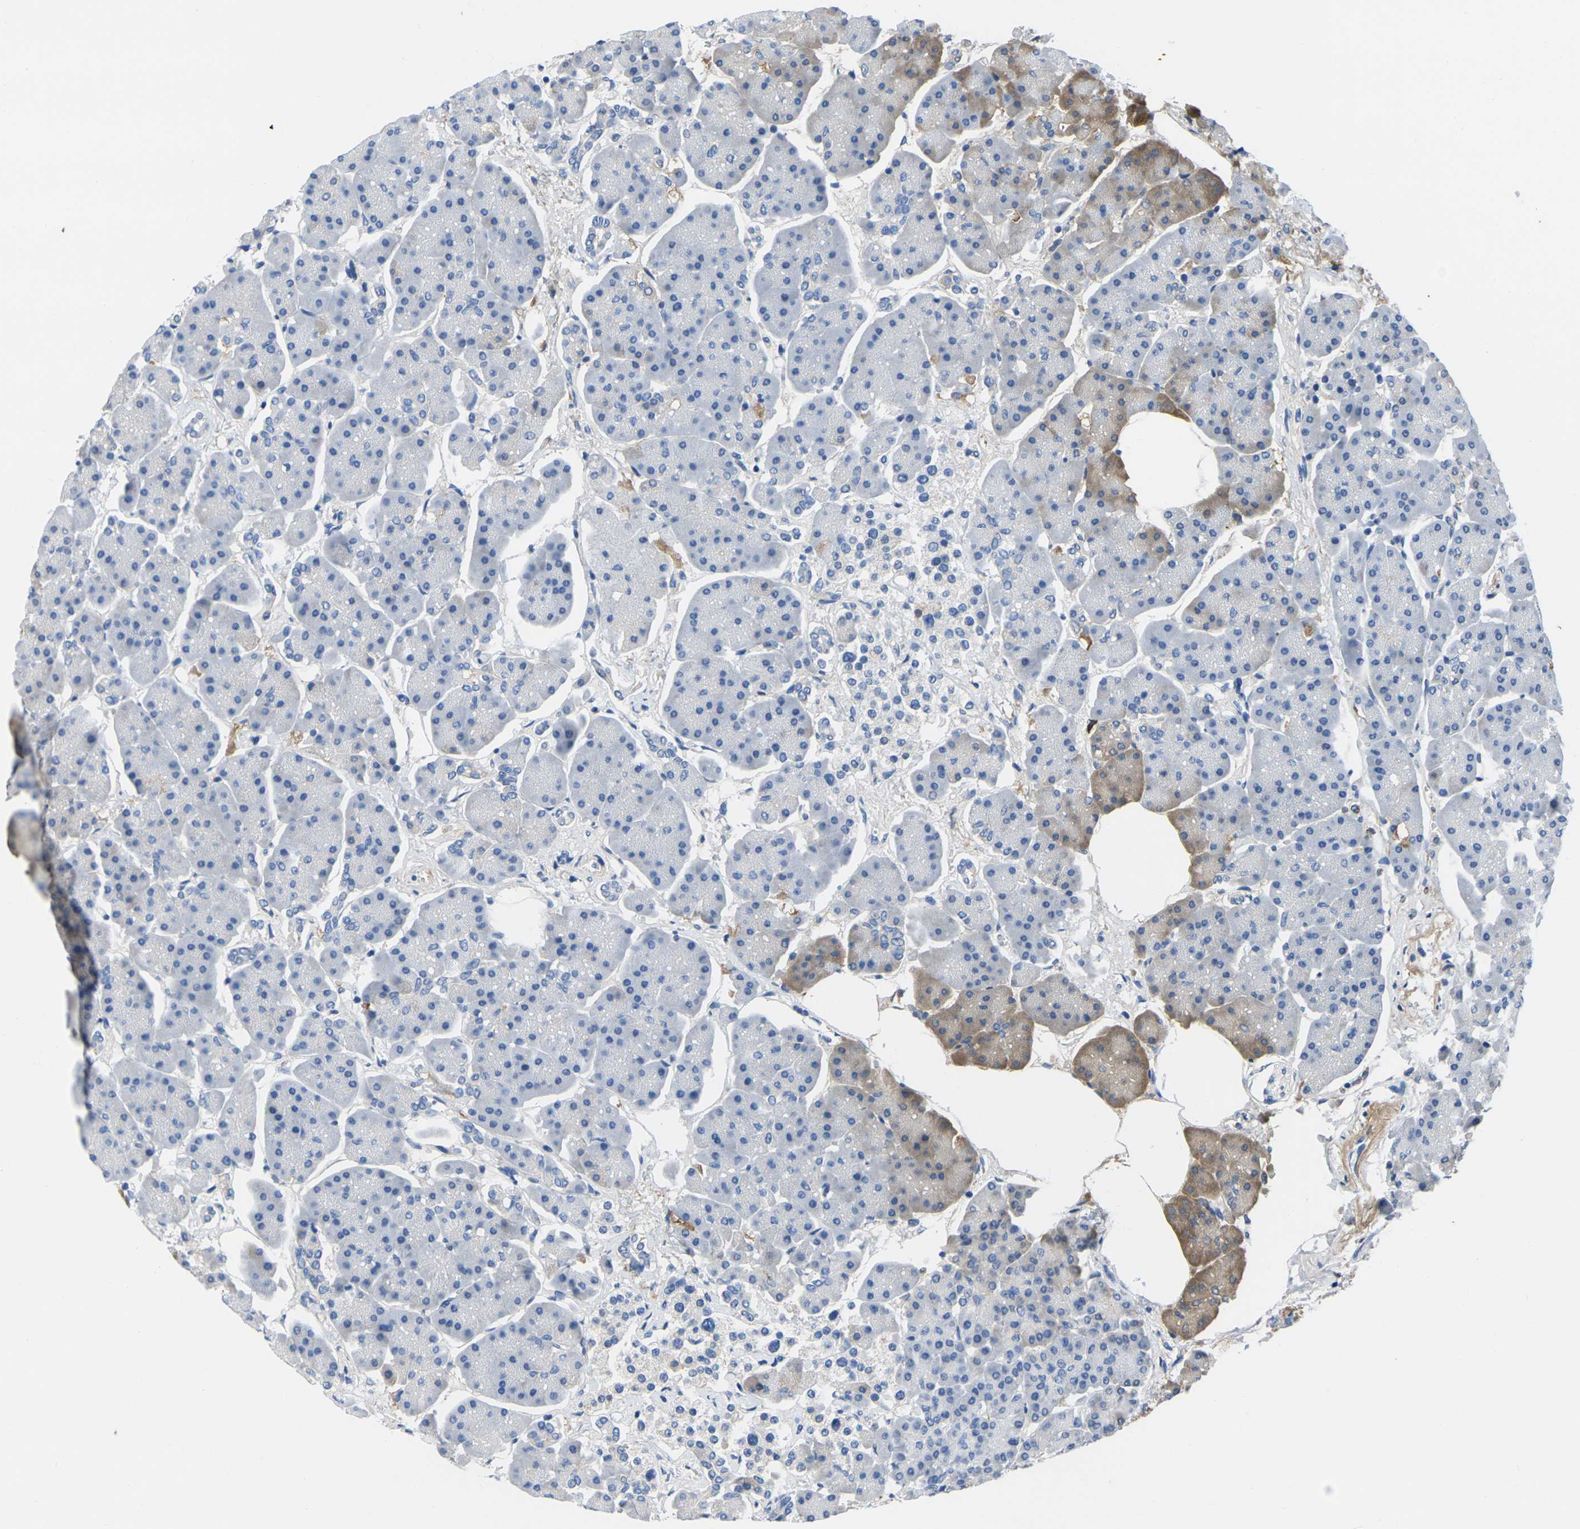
{"staining": {"intensity": "moderate", "quantity": "<25%", "location": "cytoplasmic/membranous"}, "tissue": "pancreas", "cell_type": "Exocrine glandular cells", "image_type": "normal", "snomed": [{"axis": "morphology", "description": "Normal tissue, NOS"}, {"axis": "topography", "description": "Pancreas"}], "caption": "Protein expression analysis of unremarkable pancreas demonstrates moderate cytoplasmic/membranous positivity in about <25% of exocrine glandular cells.", "gene": "GREM2", "patient": {"sex": "female", "age": 70}}